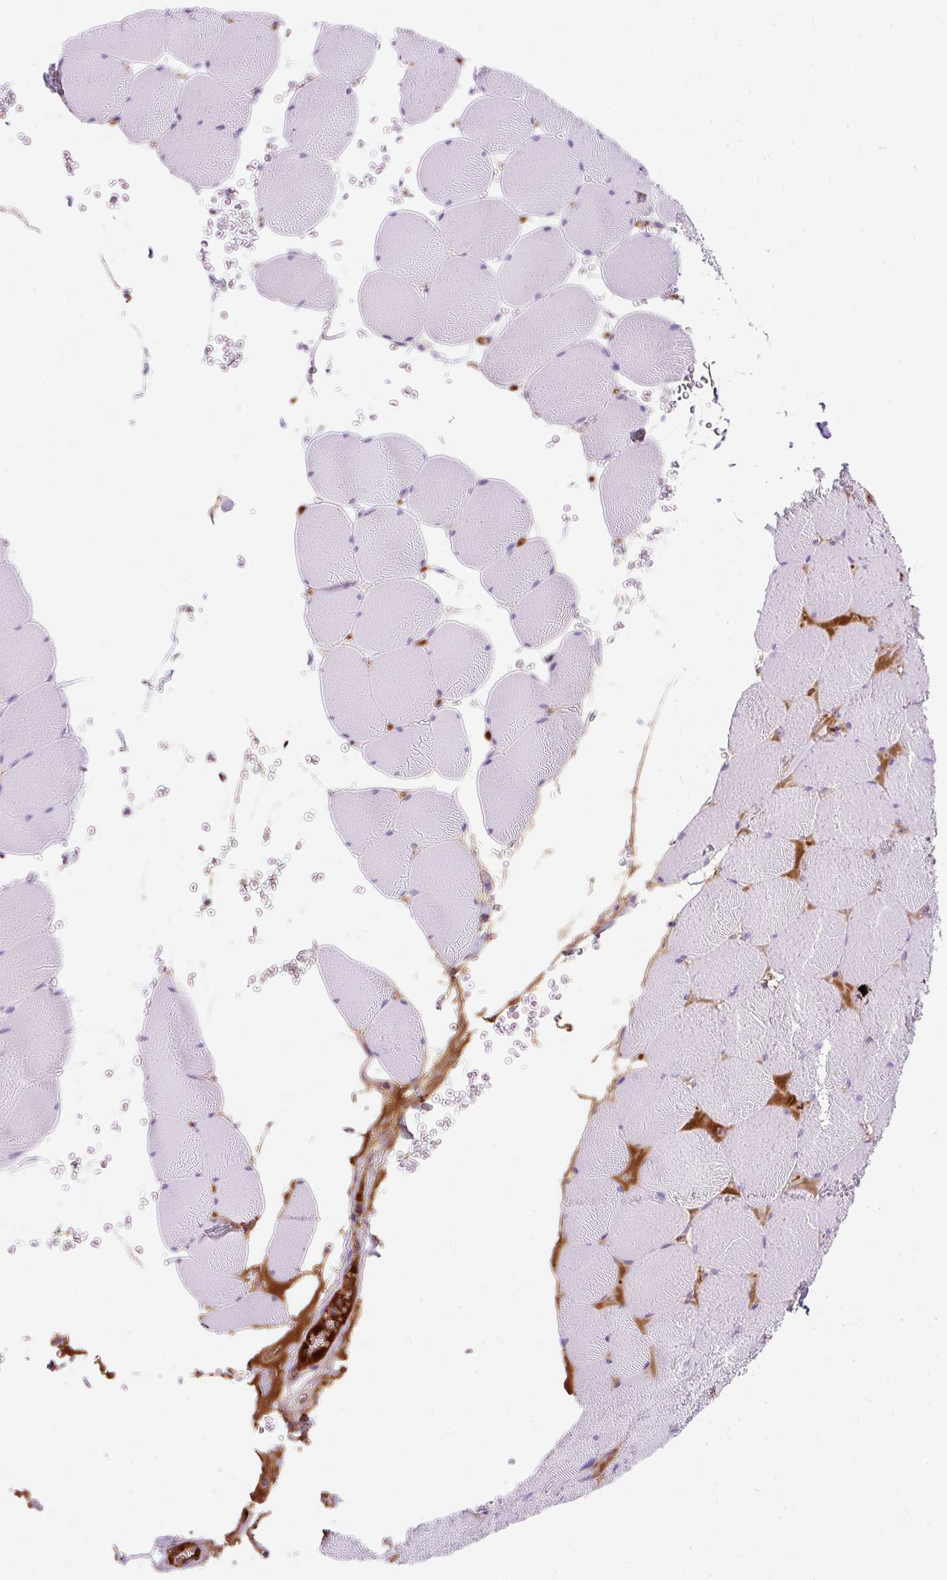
{"staining": {"intensity": "negative", "quantity": "none", "location": "none"}, "tissue": "skeletal muscle", "cell_type": "Myocytes", "image_type": "normal", "snomed": [{"axis": "morphology", "description": "Normal tissue, NOS"}, {"axis": "topography", "description": "Skeletal muscle"}, {"axis": "topography", "description": "Head-Neck"}], "caption": "Protein analysis of unremarkable skeletal muscle displays no significant positivity in myocytes.", "gene": "APOC2", "patient": {"sex": "male", "age": 66}}